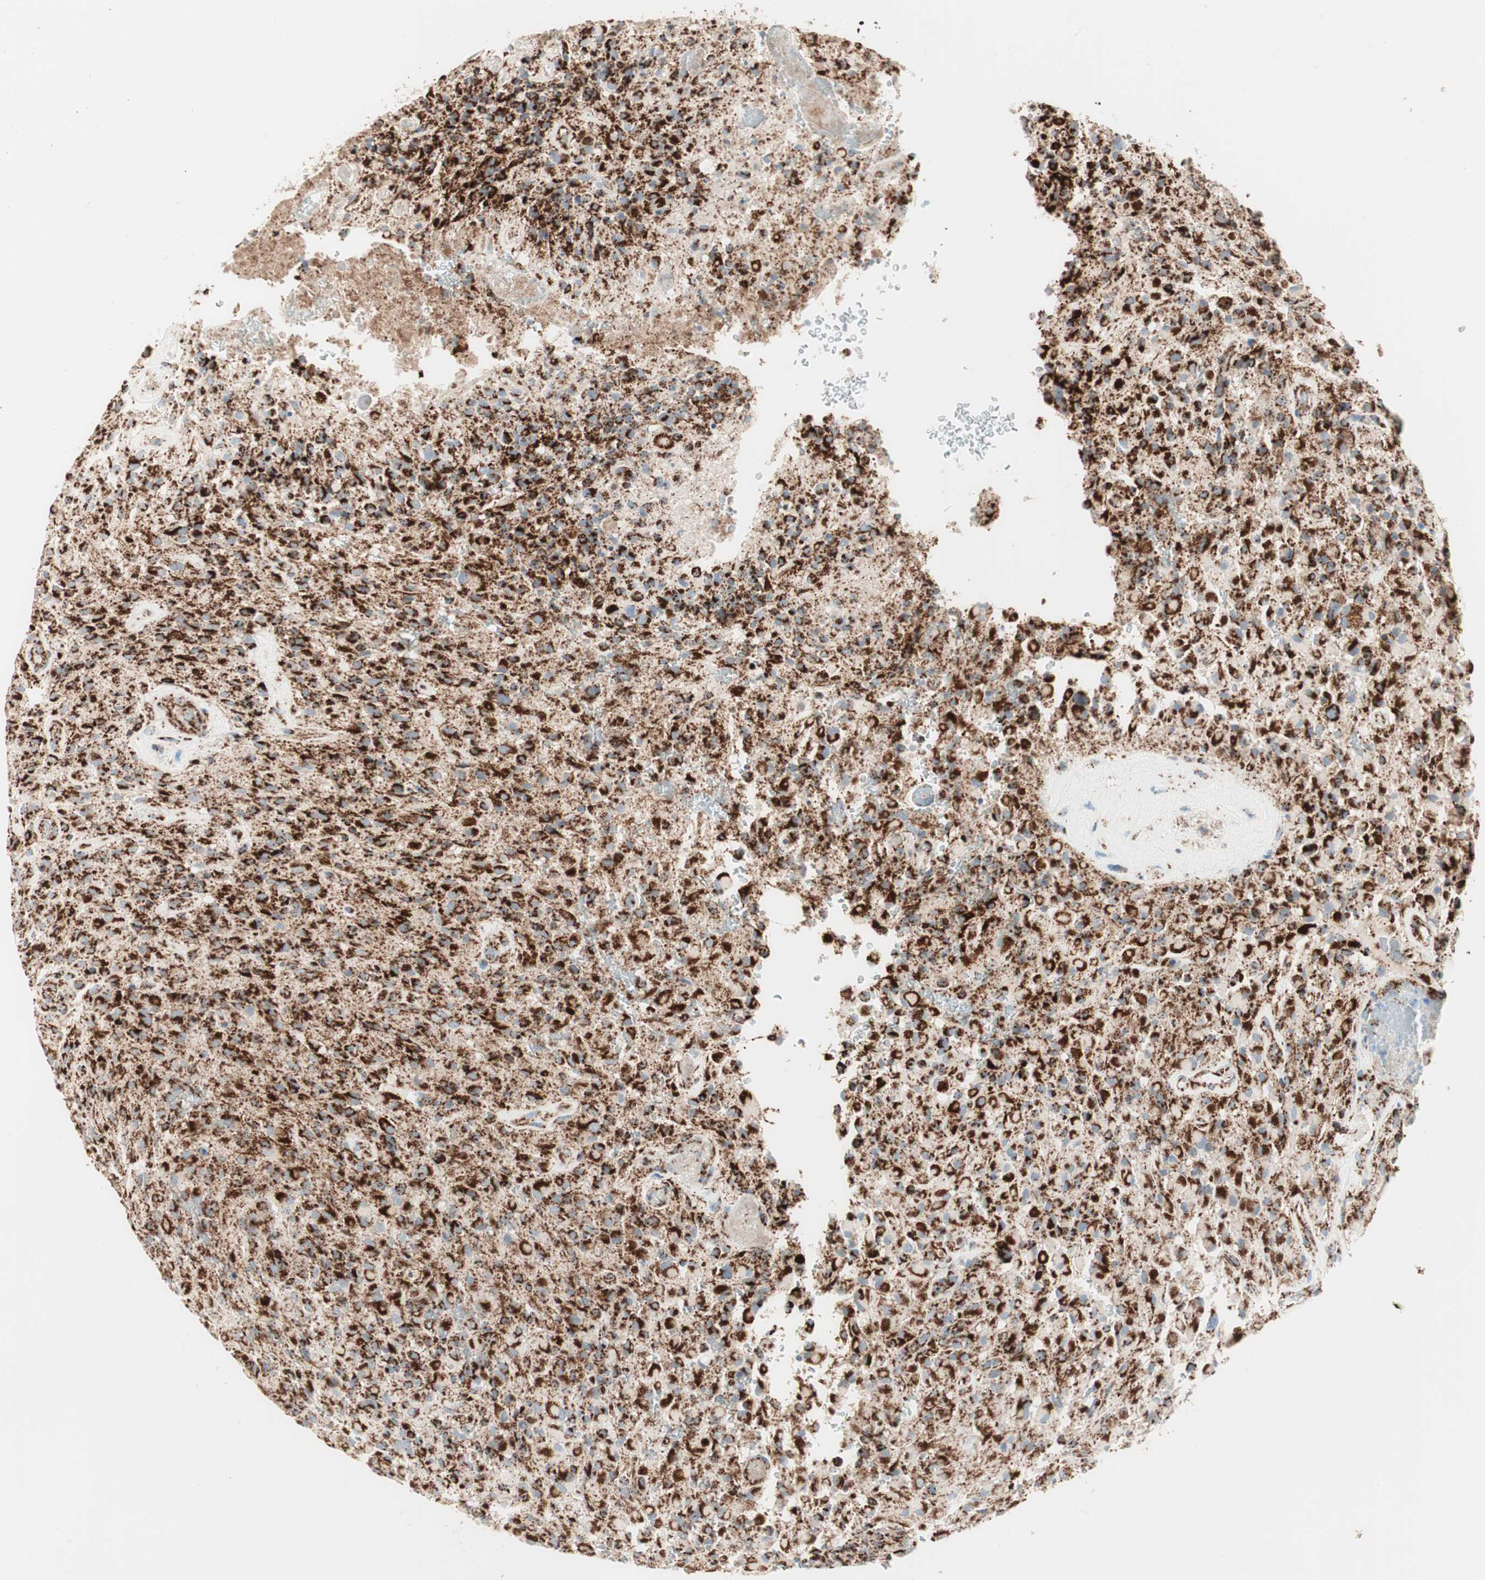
{"staining": {"intensity": "strong", "quantity": ">75%", "location": "cytoplasmic/membranous"}, "tissue": "glioma", "cell_type": "Tumor cells", "image_type": "cancer", "snomed": [{"axis": "morphology", "description": "Glioma, malignant, High grade"}, {"axis": "topography", "description": "Brain"}], "caption": "Protein staining by IHC displays strong cytoplasmic/membranous positivity in approximately >75% of tumor cells in malignant high-grade glioma.", "gene": "TOMM20", "patient": {"sex": "male", "age": 71}}